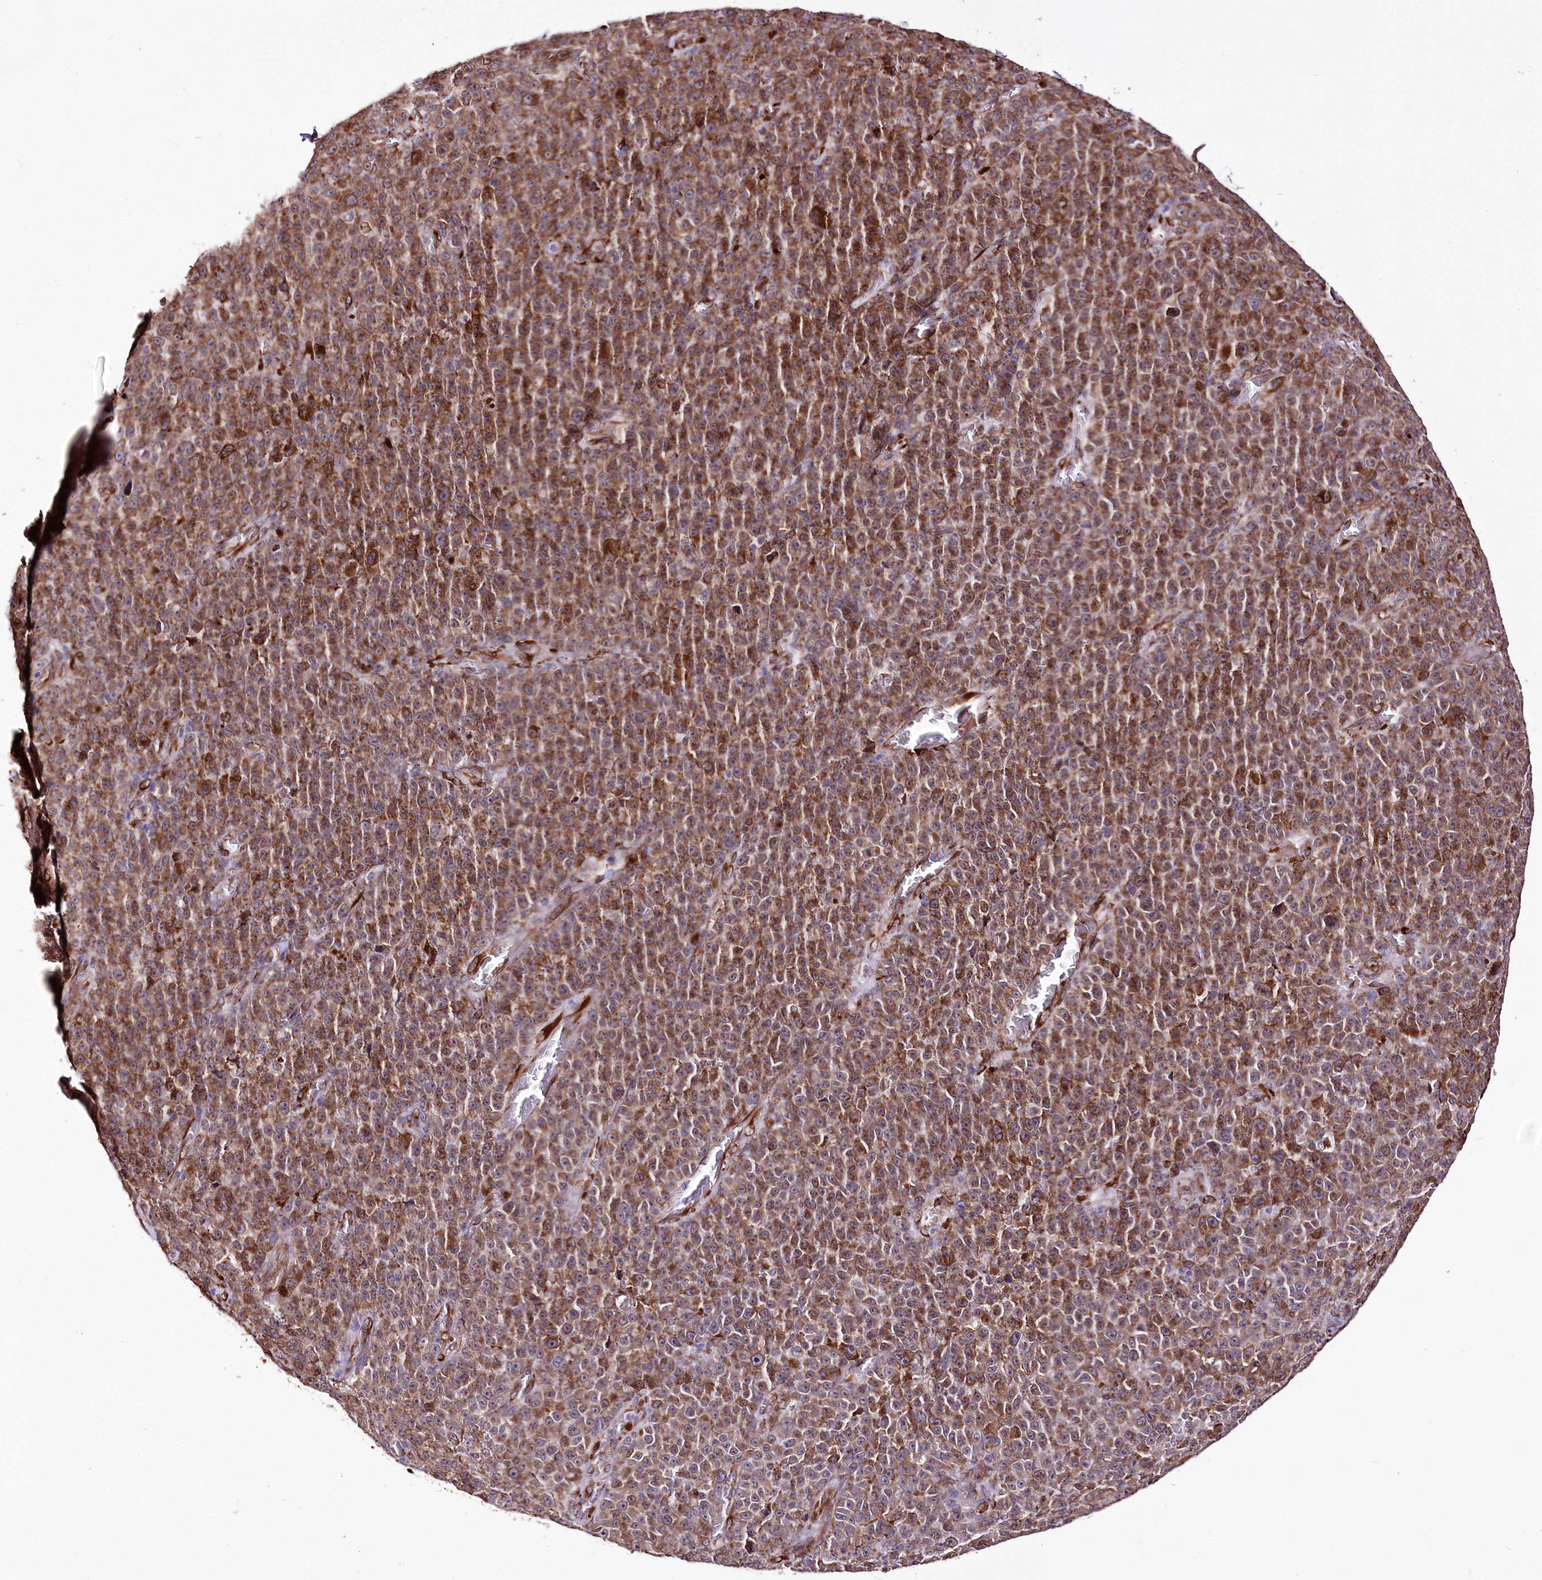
{"staining": {"intensity": "moderate", "quantity": ">75%", "location": "cytoplasmic/membranous"}, "tissue": "melanoma", "cell_type": "Tumor cells", "image_type": "cancer", "snomed": [{"axis": "morphology", "description": "Malignant melanoma, NOS"}, {"axis": "topography", "description": "Skin"}], "caption": "This is an image of IHC staining of malignant melanoma, which shows moderate positivity in the cytoplasmic/membranous of tumor cells.", "gene": "WWC1", "patient": {"sex": "female", "age": 82}}